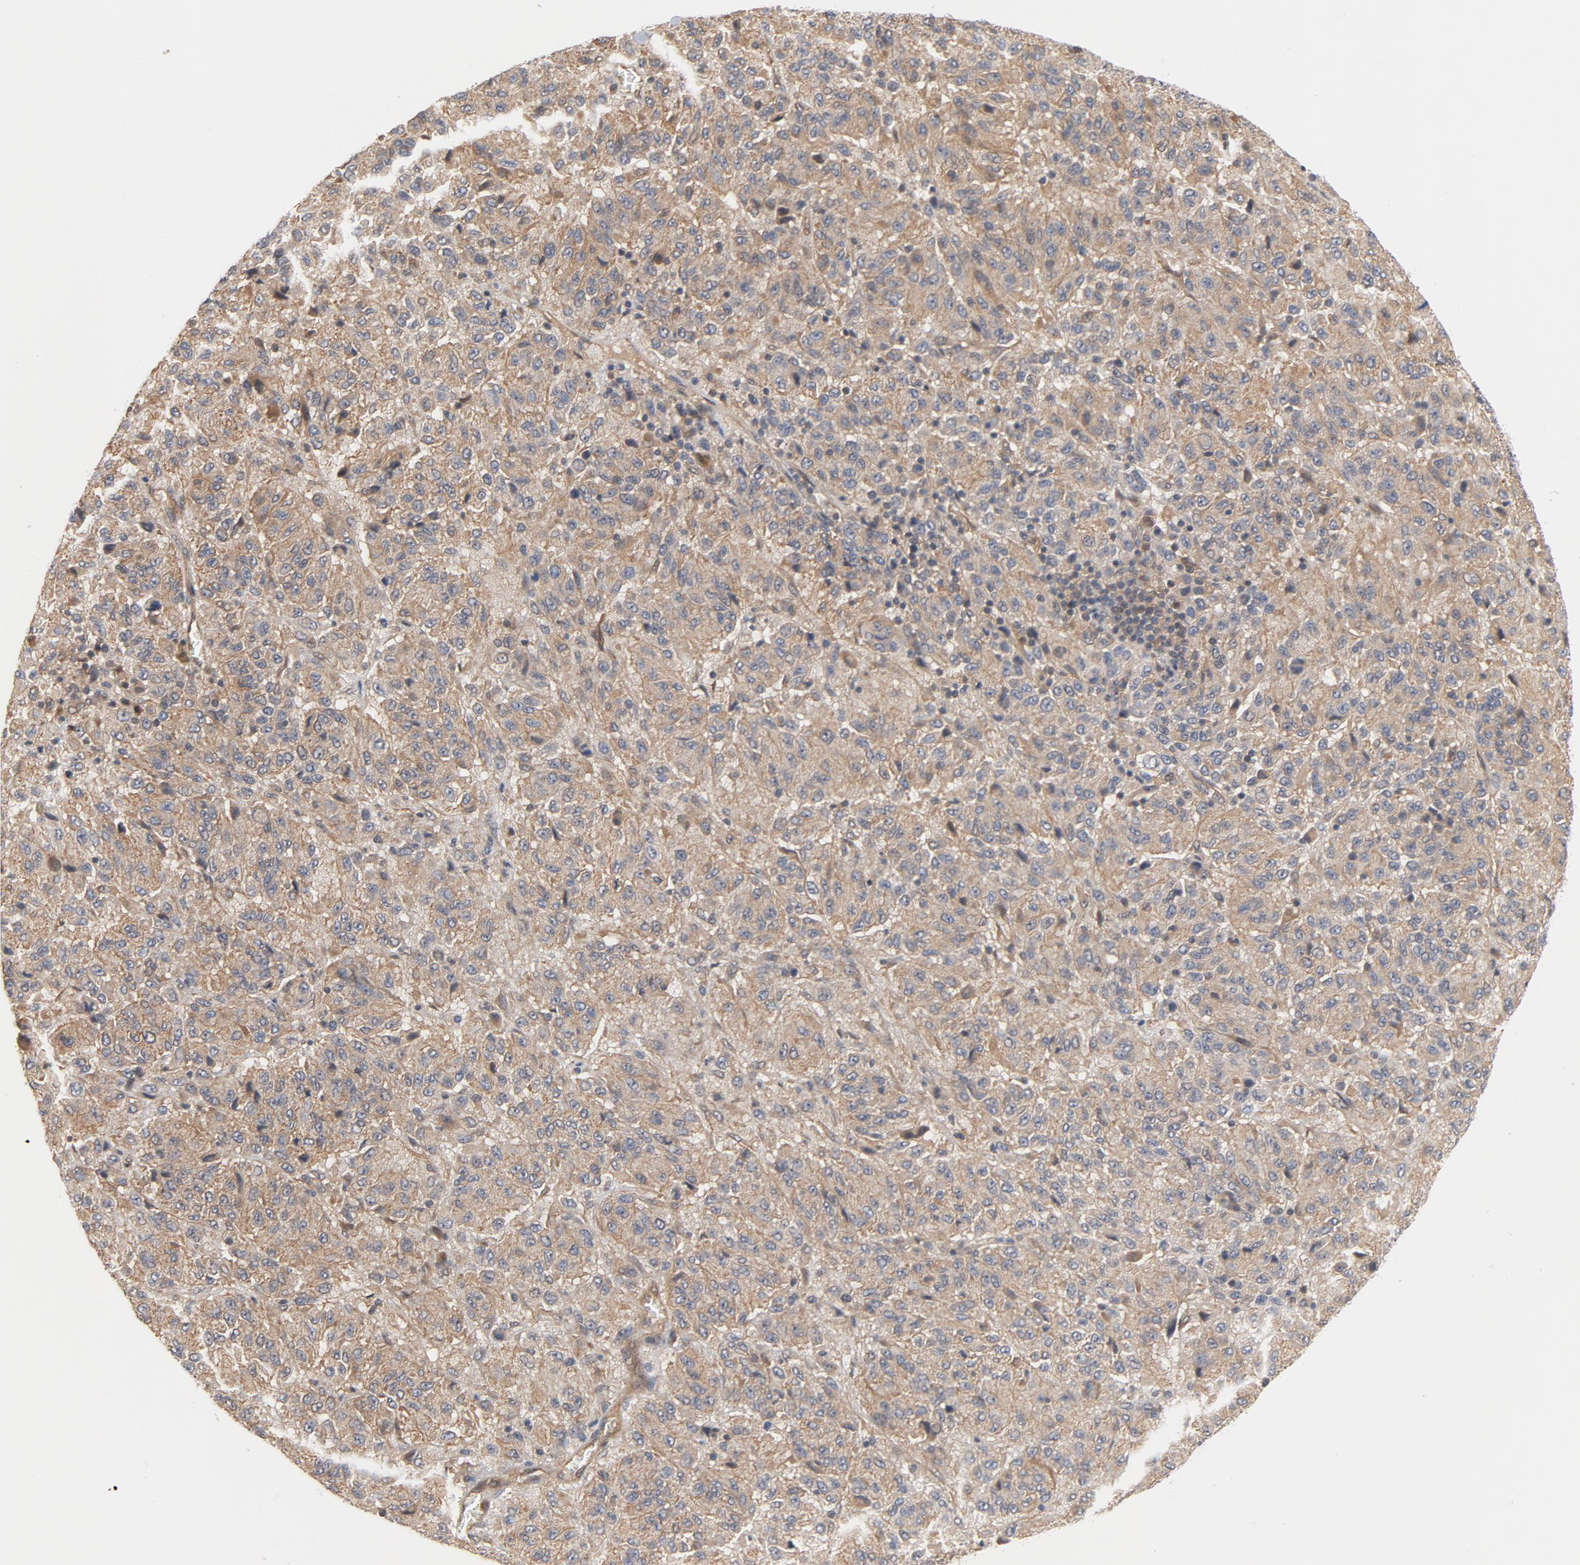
{"staining": {"intensity": "weak", "quantity": "25%-75%", "location": "cytoplasmic/membranous"}, "tissue": "melanoma", "cell_type": "Tumor cells", "image_type": "cancer", "snomed": [{"axis": "morphology", "description": "Malignant melanoma, Metastatic site"}, {"axis": "topography", "description": "Lung"}], "caption": "A high-resolution image shows immunohistochemistry staining of malignant melanoma (metastatic site), which exhibits weak cytoplasmic/membranous positivity in approximately 25%-75% of tumor cells. The staining was performed using DAB, with brown indicating positive protein expression. Nuclei are stained blue with hematoxylin.", "gene": "PITPNM2", "patient": {"sex": "male", "age": 64}}